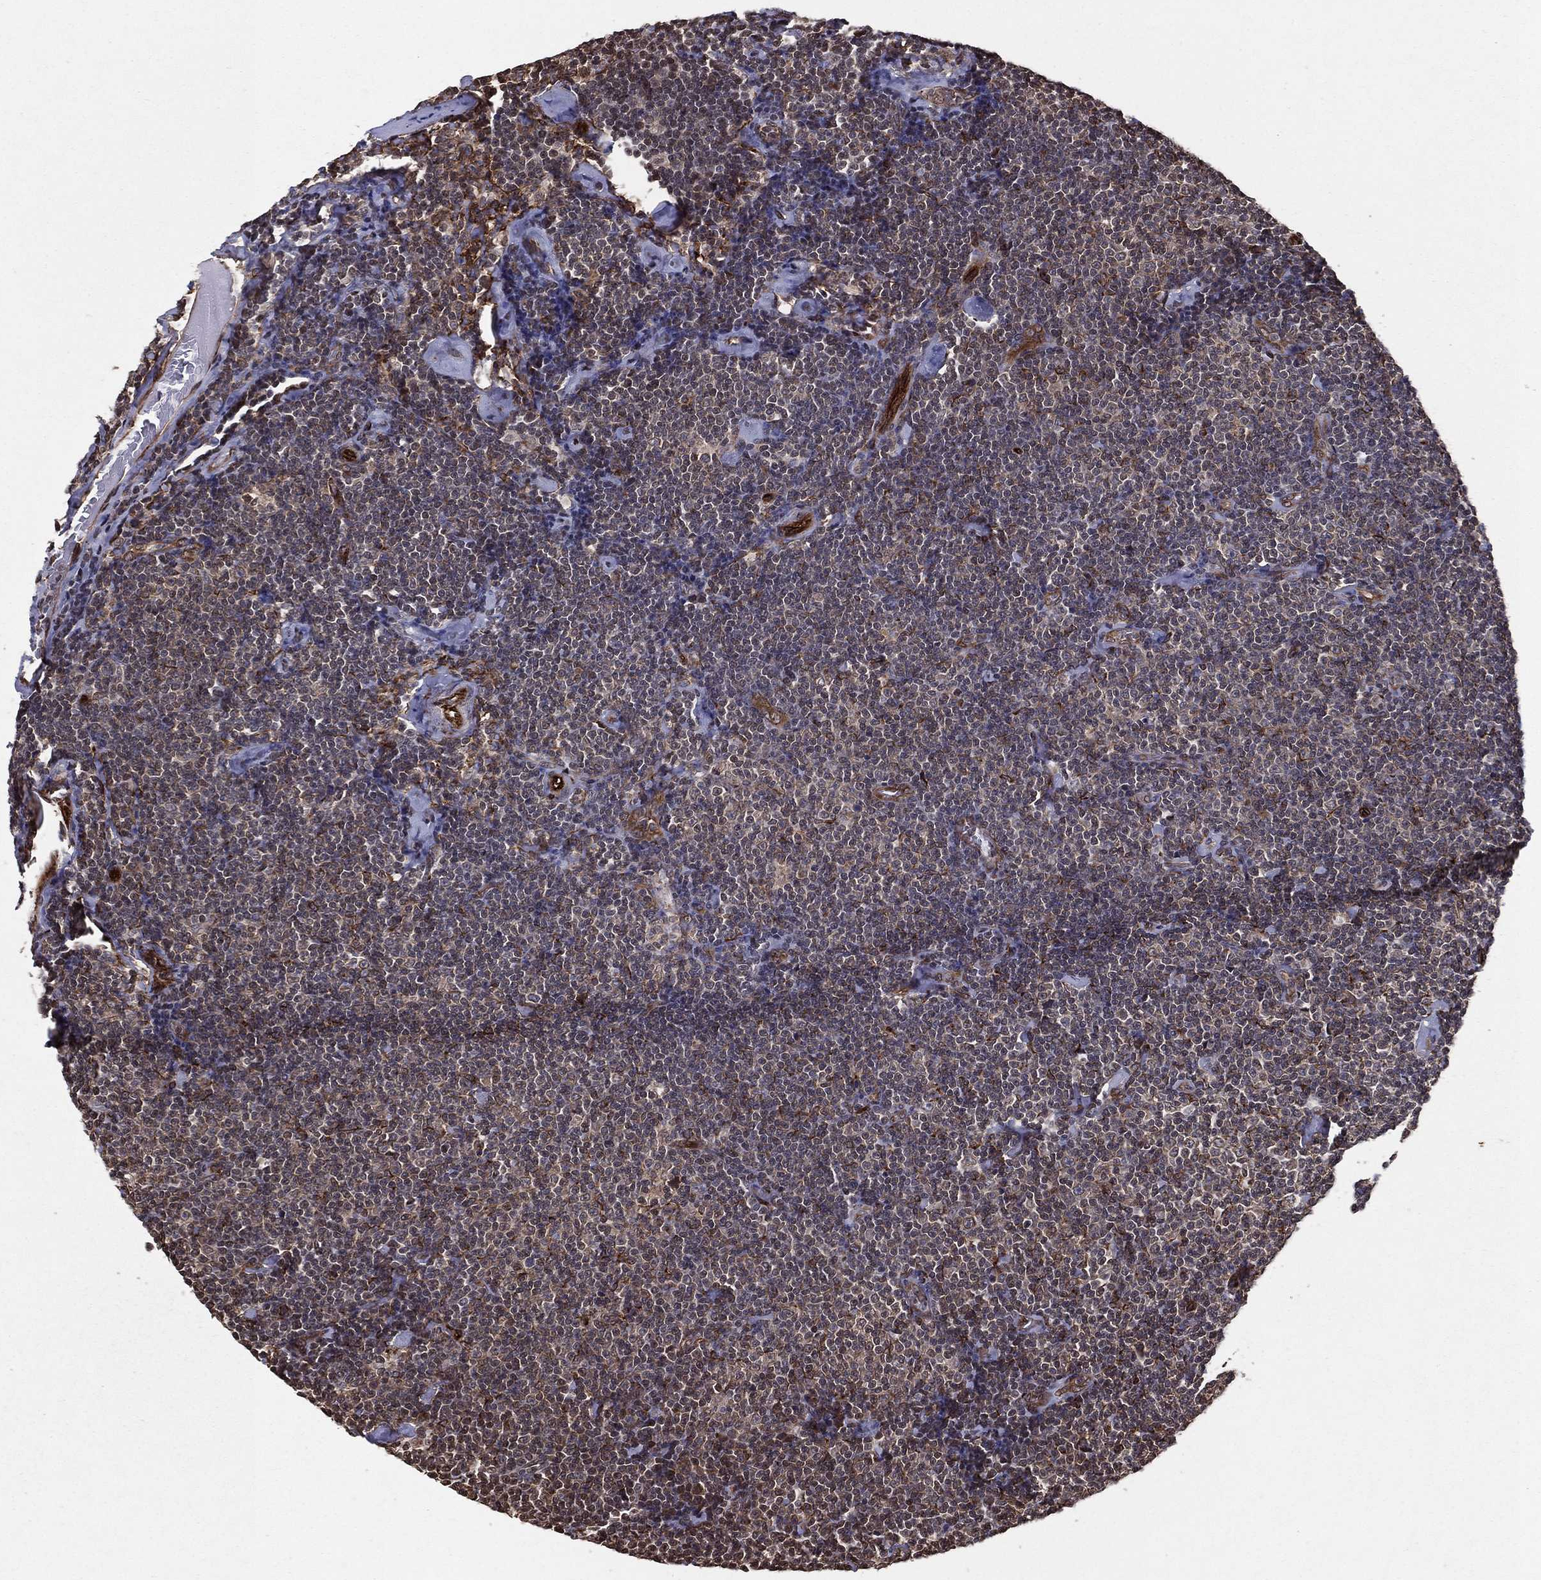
{"staining": {"intensity": "negative", "quantity": "none", "location": "none"}, "tissue": "lymphoma", "cell_type": "Tumor cells", "image_type": "cancer", "snomed": [{"axis": "morphology", "description": "Malignant lymphoma, non-Hodgkin's type, Low grade"}, {"axis": "topography", "description": "Lymph node"}], "caption": "Immunohistochemical staining of human low-grade malignant lymphoma, non-Hodgkin's type exhibits no significant positivity in tumor cells.", "gene": "CERS2", "patient": {"sex": "male", "age": 81}}